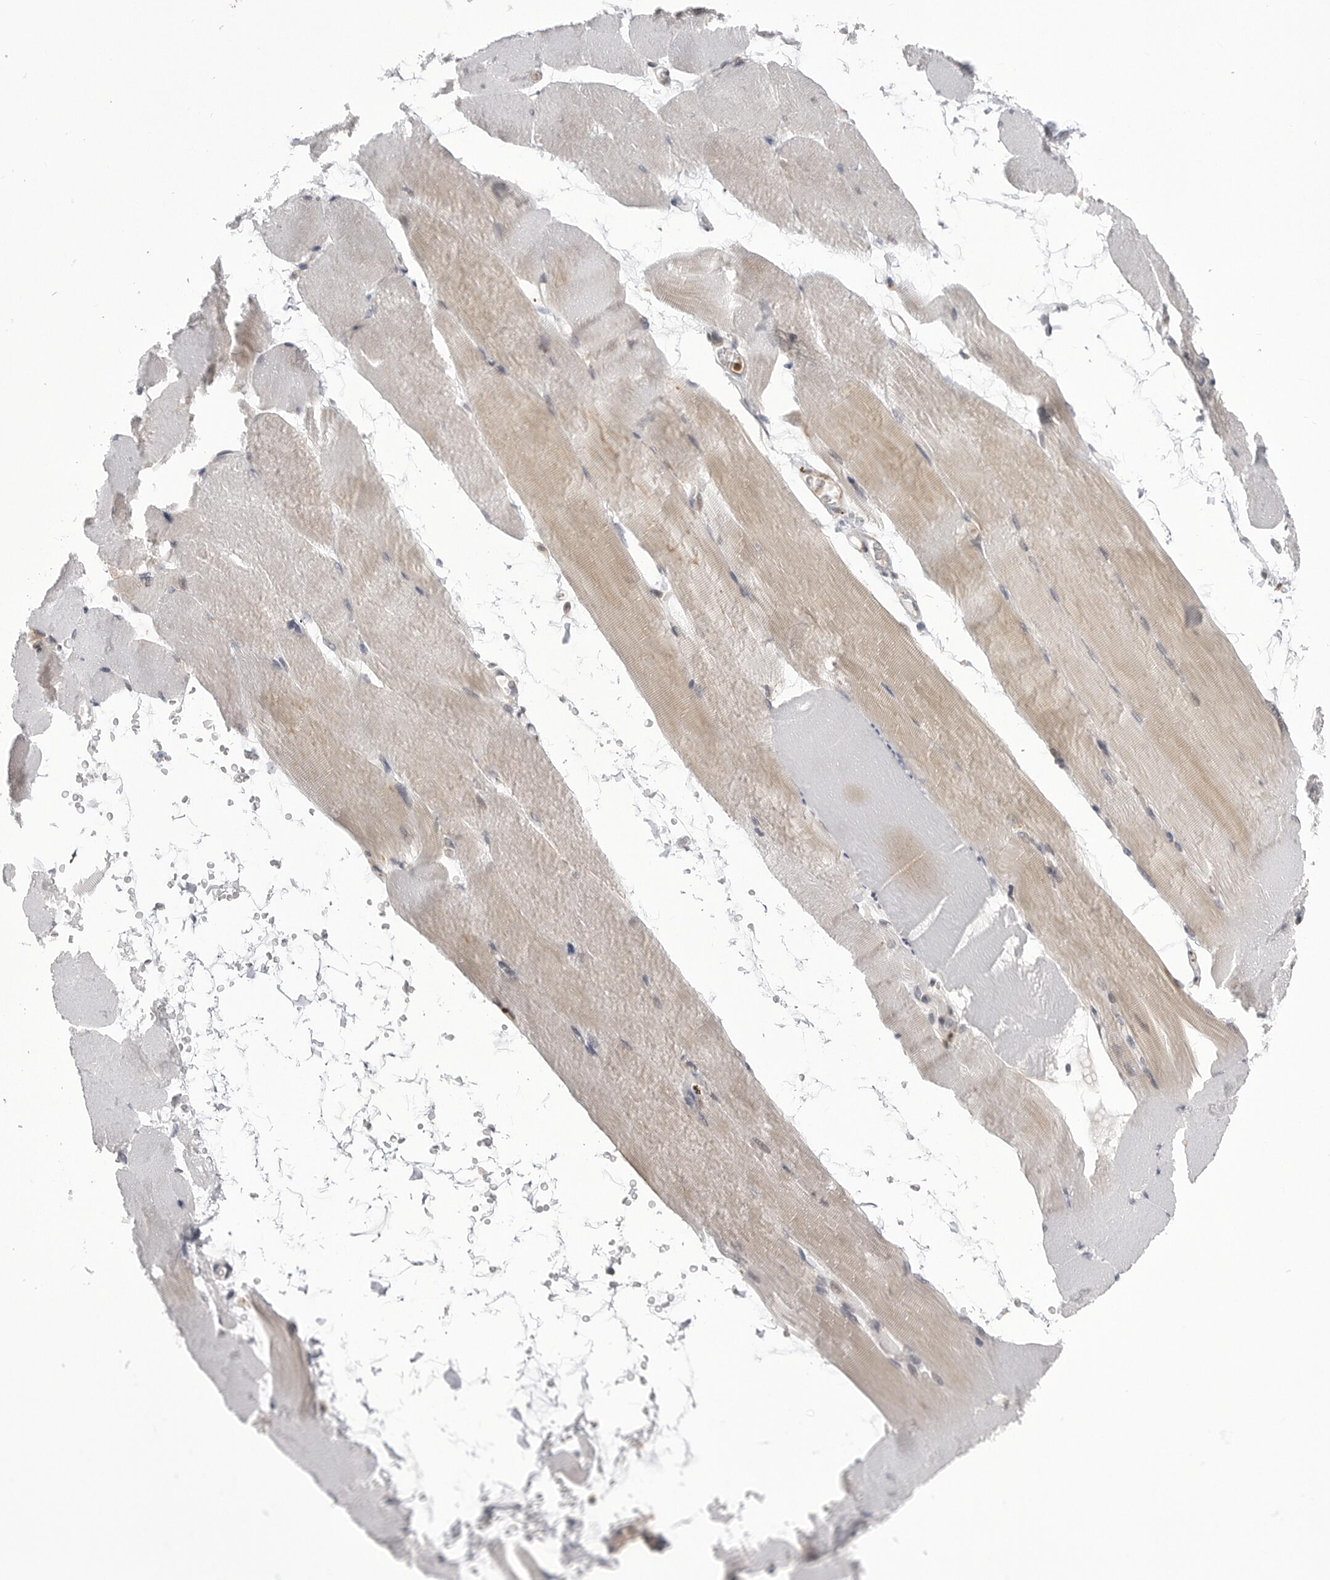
{"staining": {"intensity": "weak", "quantity": "<25%", "location": "cytoplasmic/membranous"}, "tissue": "skeletal muscle", "cell_type": "Myocytes", "image_type": "normal", "snomed": [{"axis": "morphology", "description": "Normal tissue, NOS"}, {"axis": "topography", "description": "Skeletal muscle"}, {"axis": "topography", "description": "Parathyroid gland"}], "caption": "A high-resolution image shows IHC staining of benign skeletal muscle, which reveals no significant positivity in myocytes.", "gene": "PTK2B", "patient": {"sex": "female", "age": 37}}